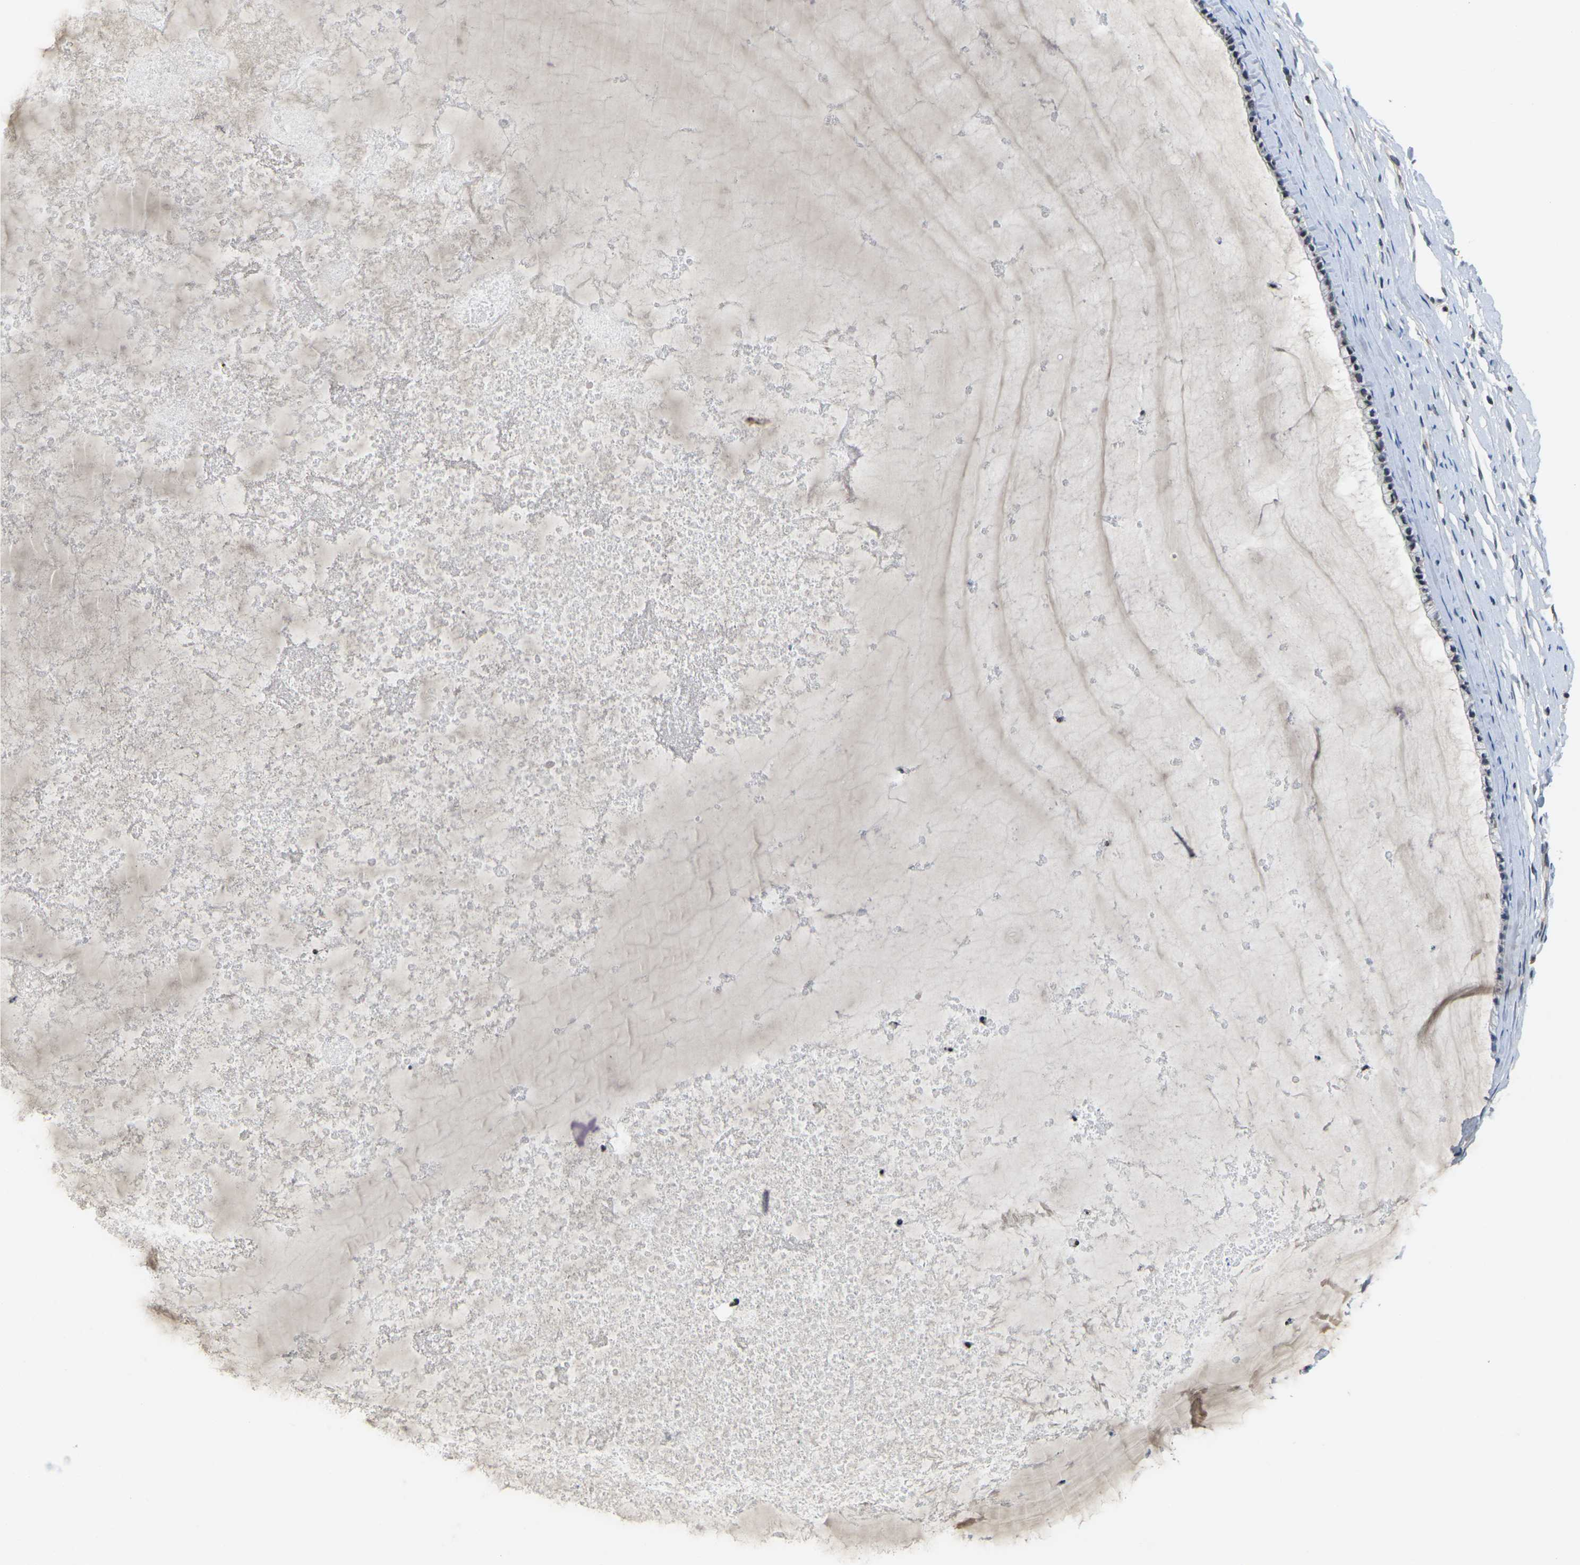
{"staining": {"intensity": "weak", "quantity": "<25%", "location": "cytoplasmic/membranous"}, "tissue": "cervix", "cell_type": "Glandular cells", "image_type": "normal", "snomed": [{"axis": "morphology", "description": "Normal tissue, NOS"}, {"axis": "topography", "description": "Cervix"}], "caption": "Immunohistochemistry histopathology image of benign cervix stained for a protein (brown), which exhibits no positivity in glandular cells. (DAB IHC with hematoxylin counter stain).", "gene": "C1QC", "patient": {"sex": "female", "age": 39}}